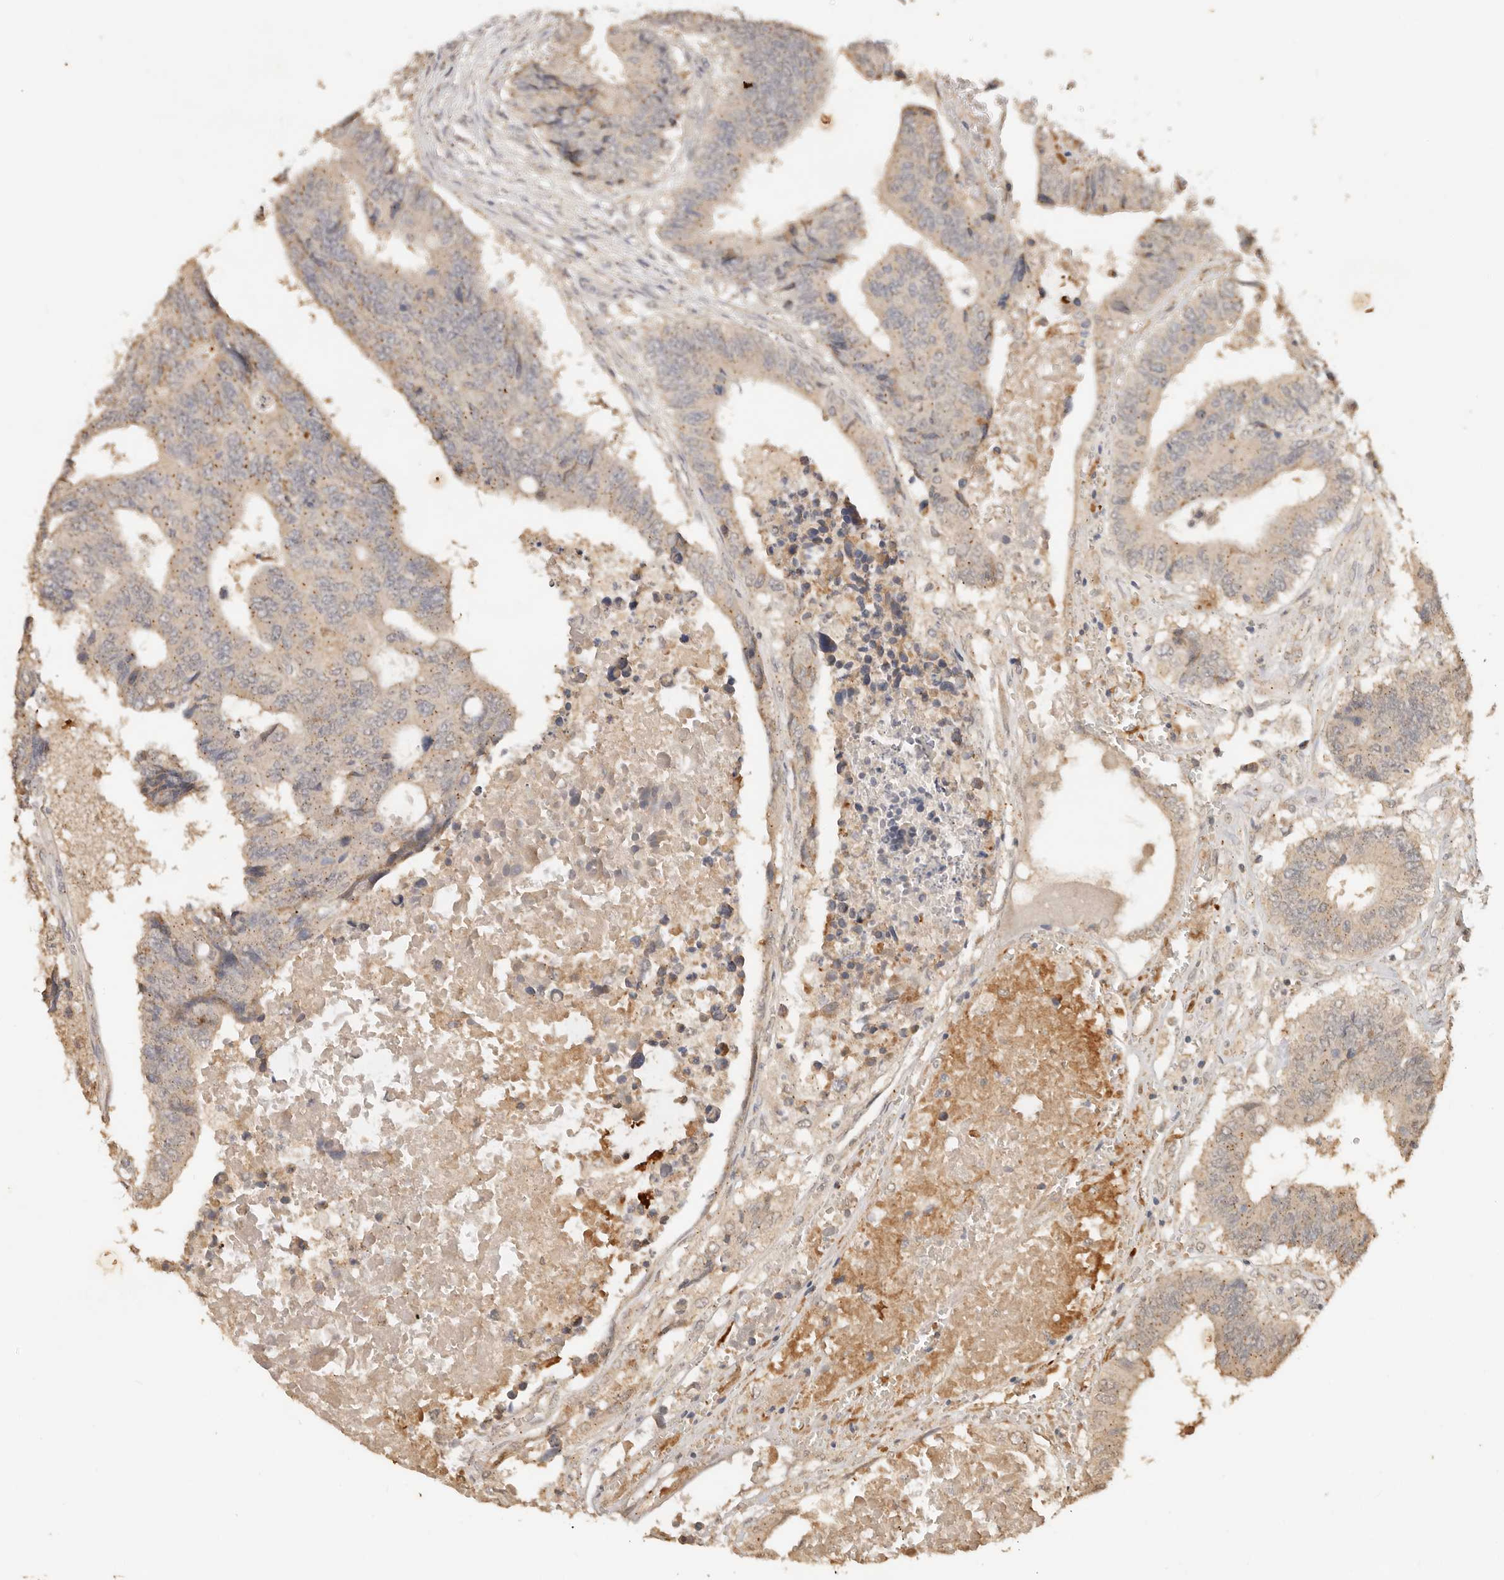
{"staining": {"intensity": "weak", "quantity": ">75%", "location": "cytoplasmic/membranous"}, "tissue": "colorectal cancer", "cell_type": "Tumor cells", "image_type": "cancer", "snomed": [{"axis": "morphology", "description": "Adenocarcinoma, NOS"}, {"axis": "topography", "description": "Rectum"}], "caption": "High-power microscopy captured an immunohistochemistry (IHC) histopathology image of colorectal cancer, revealing weak cytoplasmic/membranous positivity in approximately >75% of tumor cells. (DAB IHC with brightfield microscopy, high magnification).", "gene": "LMO4", "patient": {"sex": "male", "age": 84}}